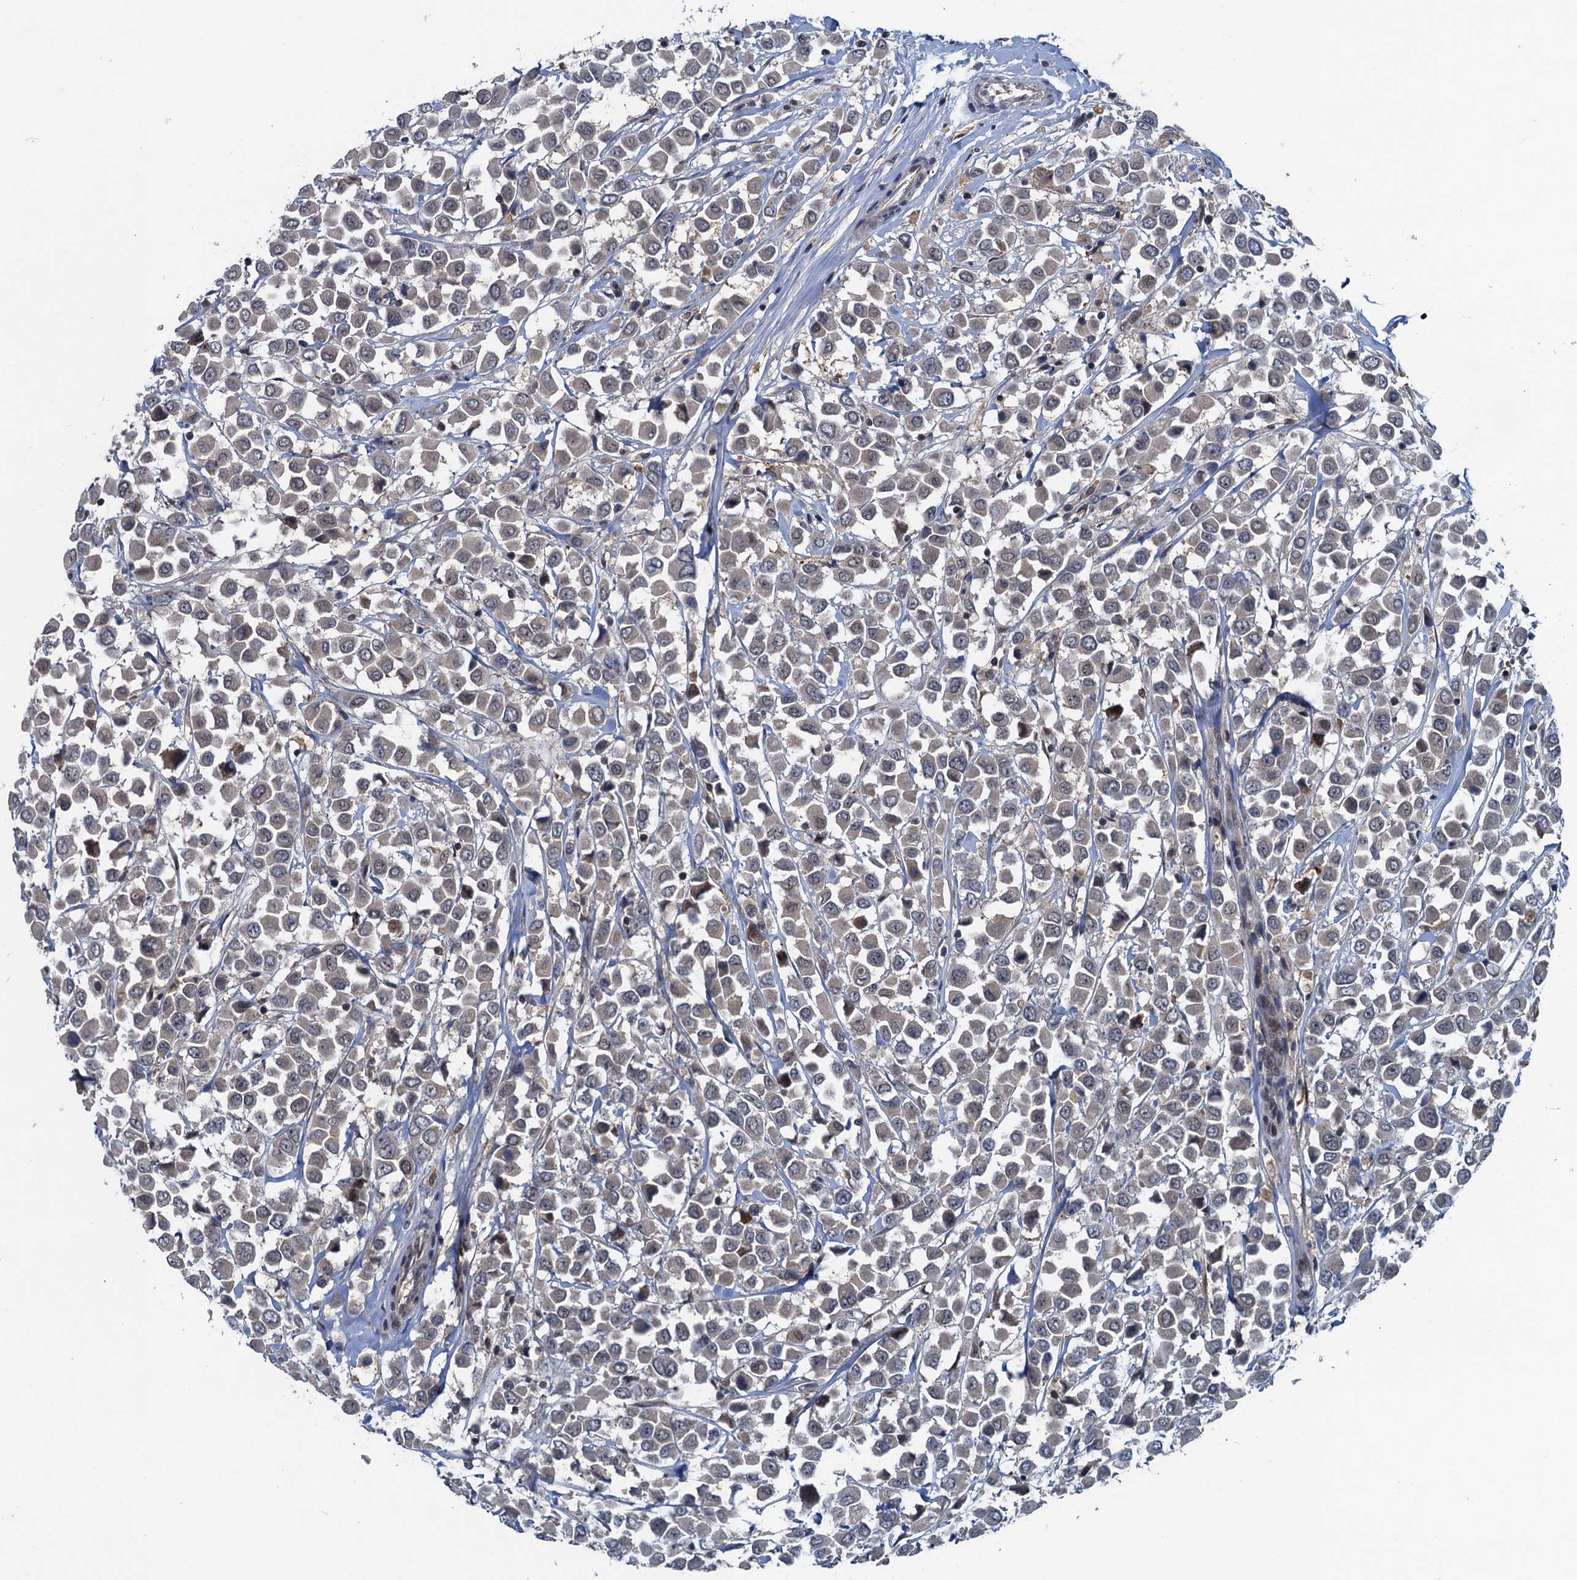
{"staining": {"intensity": "weak", "quantity": ">75%", "location": "cytoplasmic/membranous"}, "tissue": "breast cancer", "cell_type": "Tumor cells", "image_type": "cancer", "snomed": [{"axis": "morphology", "description": "Duct carcinoma"}, {"axis": "topography", "description": "Breast"}], "caption": "Tumor cells show weak cytoplasmic/membranous expression in about >75% of cells in breast cancer (infiltrating ductal carcinoma). The protein of interest is stained brown, and the nuclei are stained in blue (DAB IHC with brightfield microscopy, high magnification).", "gene": "RNF165", "patient": {"sex": "female", "age": 61}}